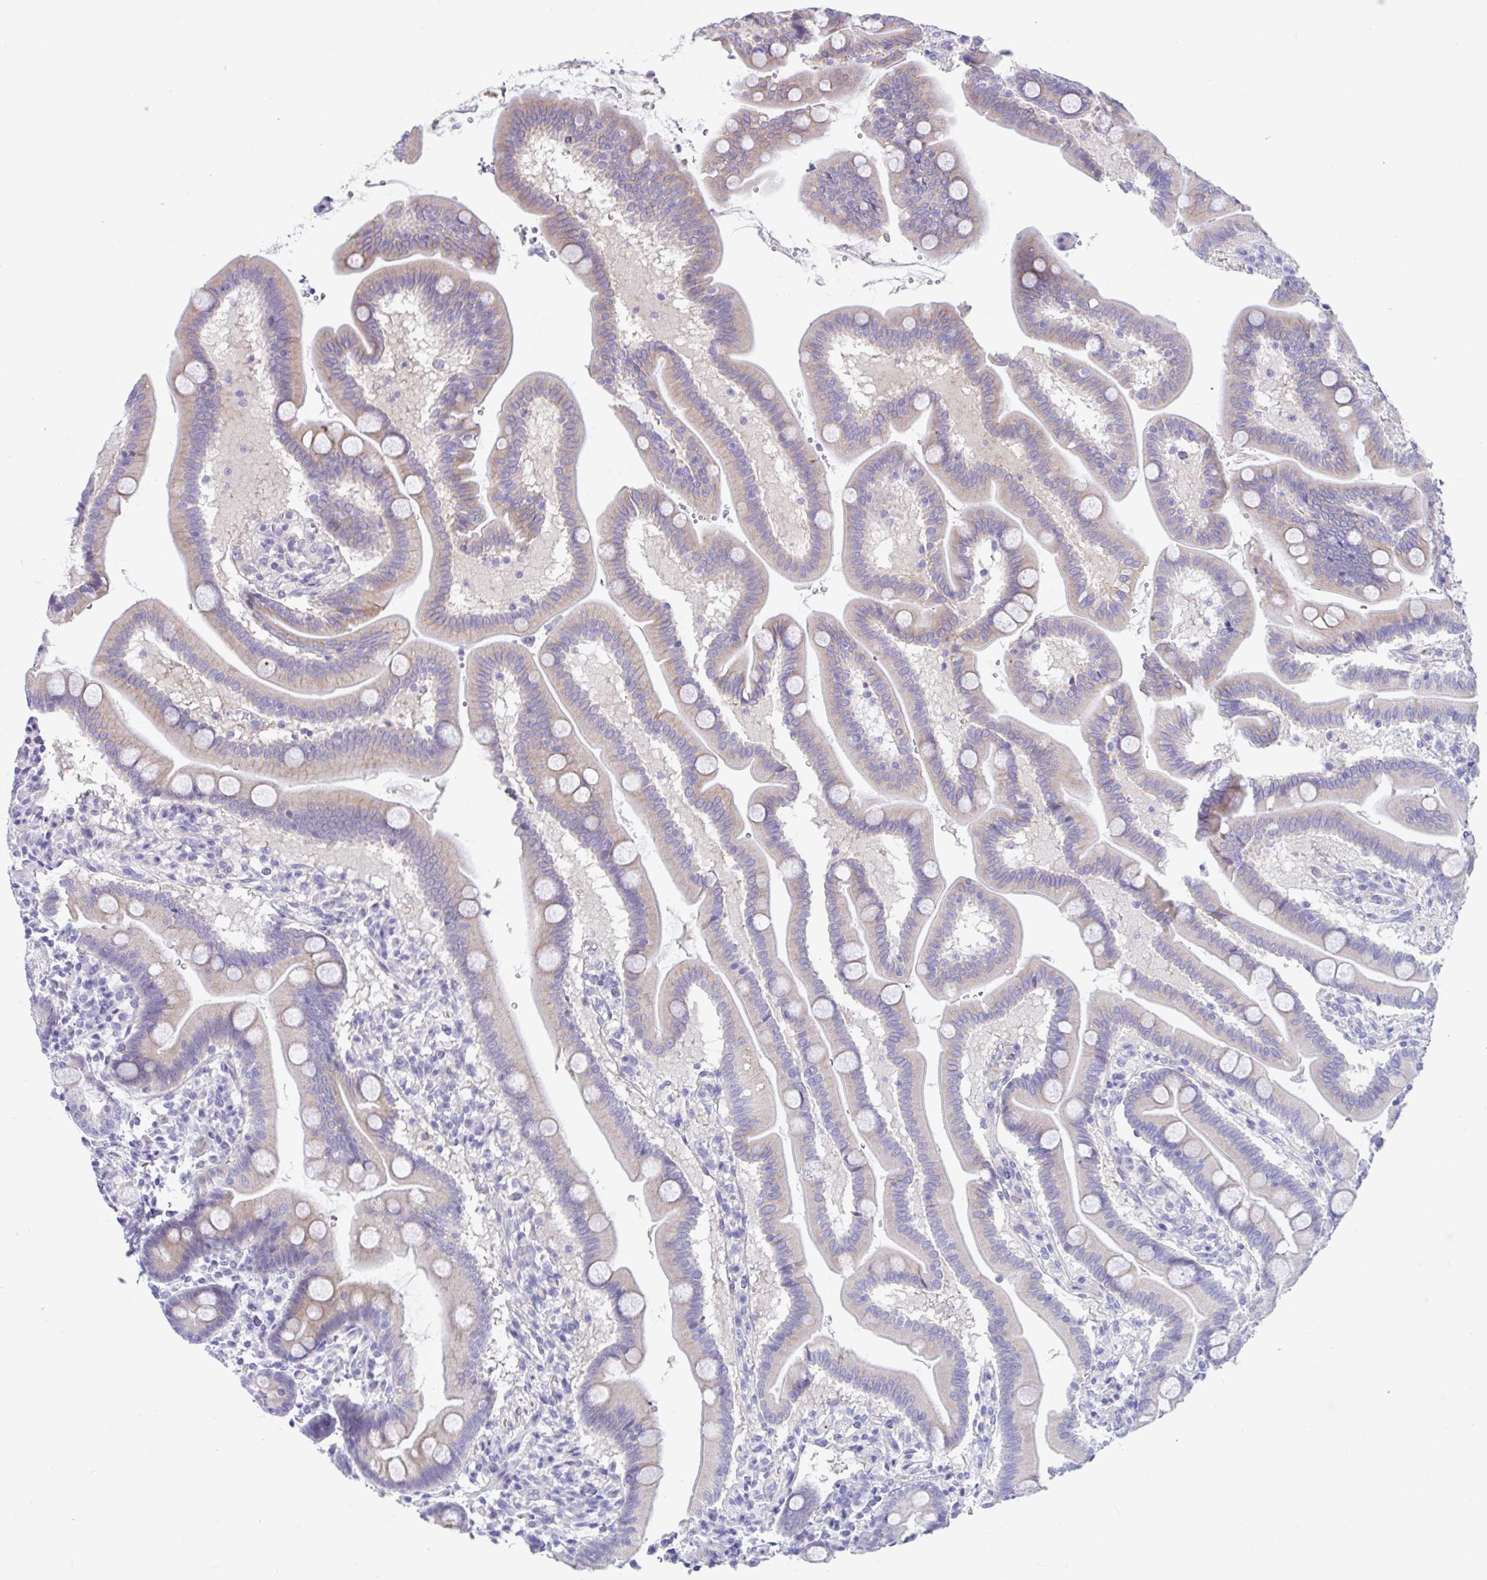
{"staining": {"intensity": "weak", "quantity": "25%-75%", "location": "cytoplasmic/membranous"}, "tissue": "duodenum", "cell_type": "Glandular cells", "image_type": "normal", "snomed": [{"axis": "morphology", "description": "Normal tissue, NOS"}, {"axis": "topography", "description": "Duodenum"}], "caption": "Immunohistochemistry (IHC) staining of benign duodenum, which displays low levels of weak cytoplasmic/membranous expression in approximately 25%-75% of glandular cells indicating weak cytoplasmic/membranous protein staining. The staining was performed using DAB (brown) for protein detection and nuclei were counterstained in hematoxylin (blue).", "gene": "OR6N2", "patient": {"sex": "male", "age": 59}}